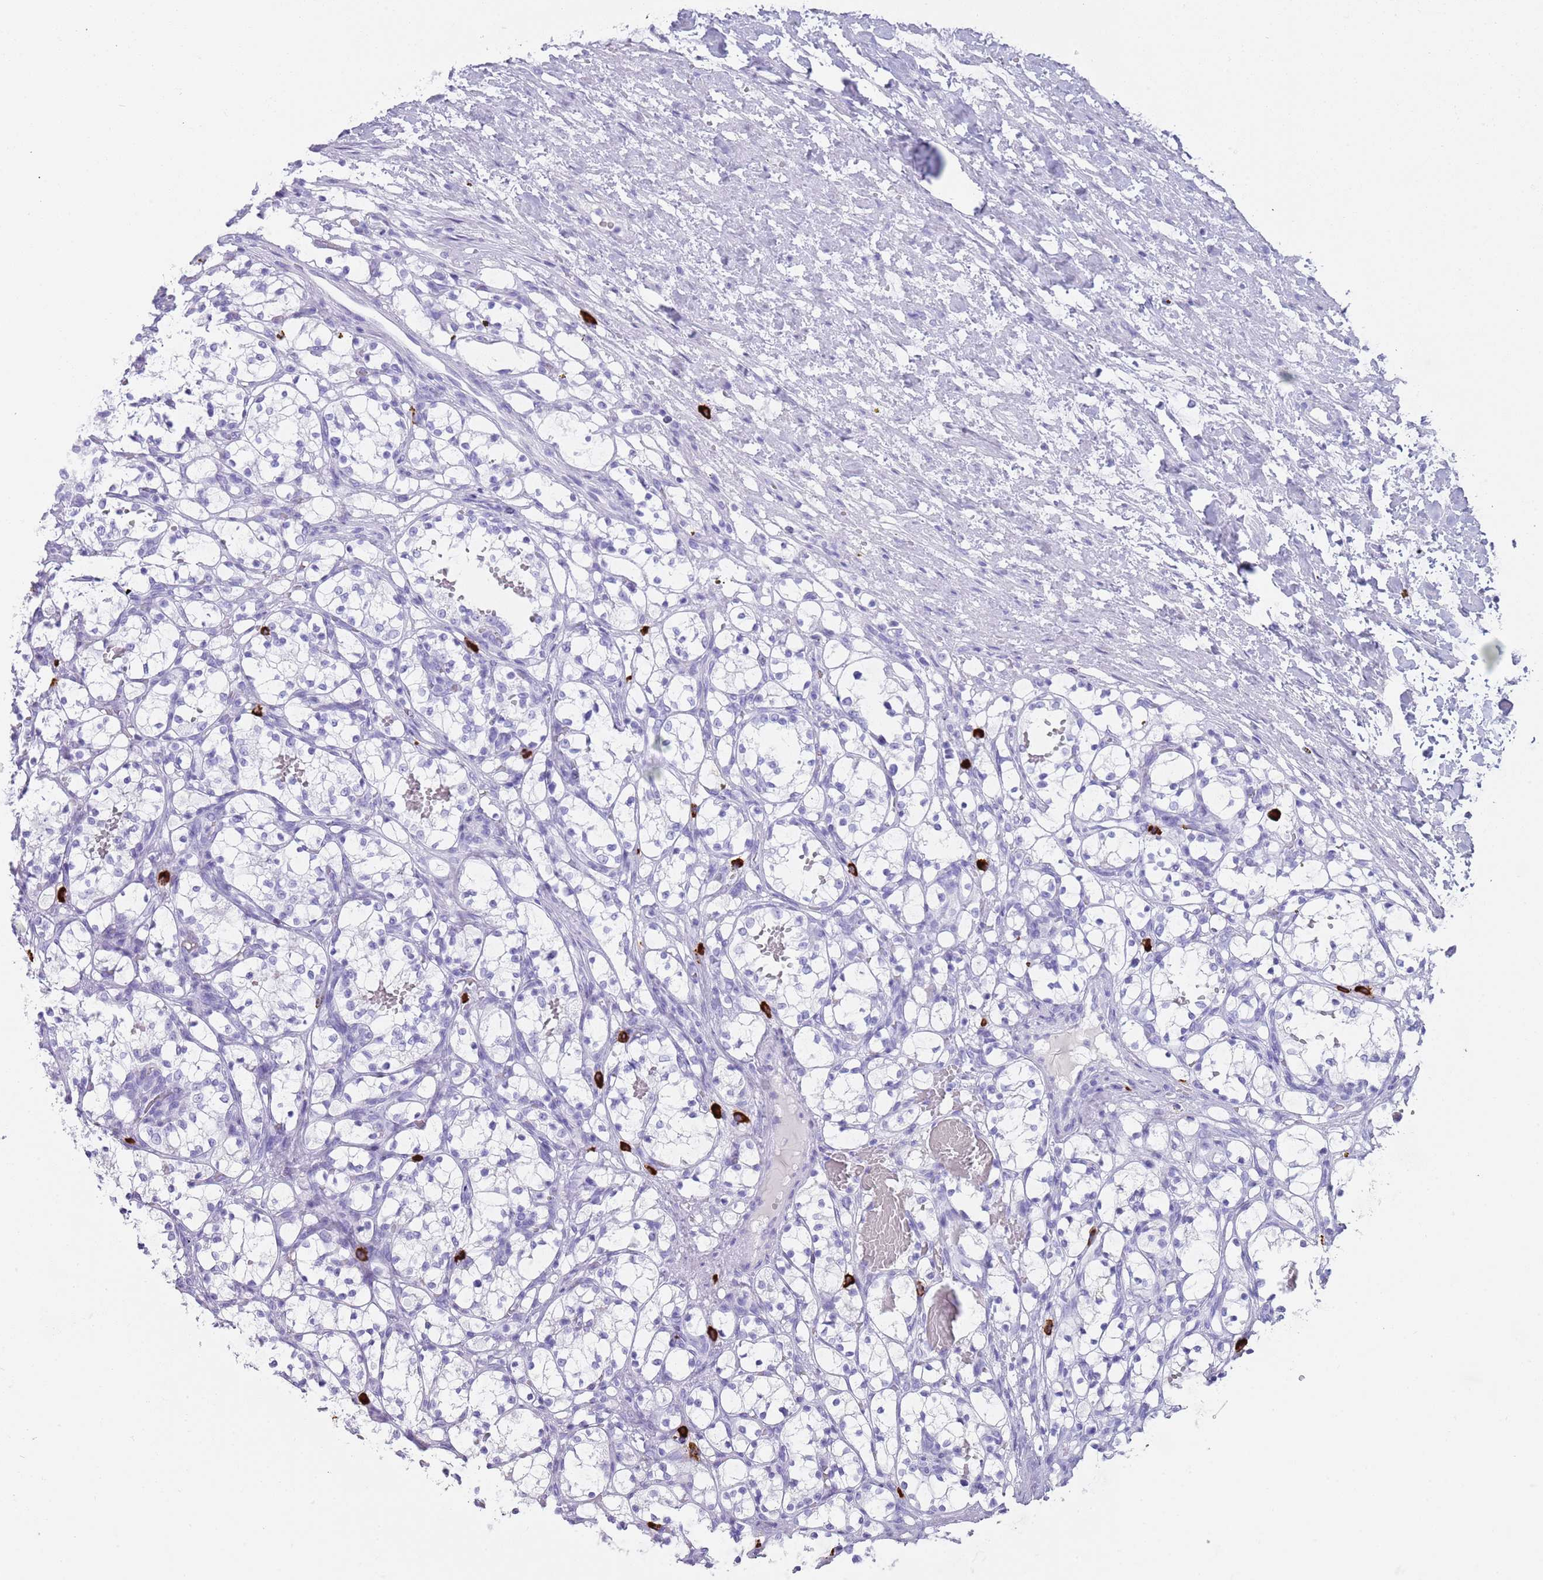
{"staining": {"intensity": "negative", "quantity": "none", "location": "none"}, "tissue": "renal cancer", "cell_type": "Tumor cells", "image_type": "cancer", "snomed": [{"axis": "morphology", "description": "Adenocarcinoma, NOS"}, {"axis": "topography", "description": "Kidney"}], "caption": "Renal cancer stained for a protein using immunohistochemistry shows no positivity tumor cells.", "gene": "MYADML2", "patient": {"sex": "female", "age": 69}}